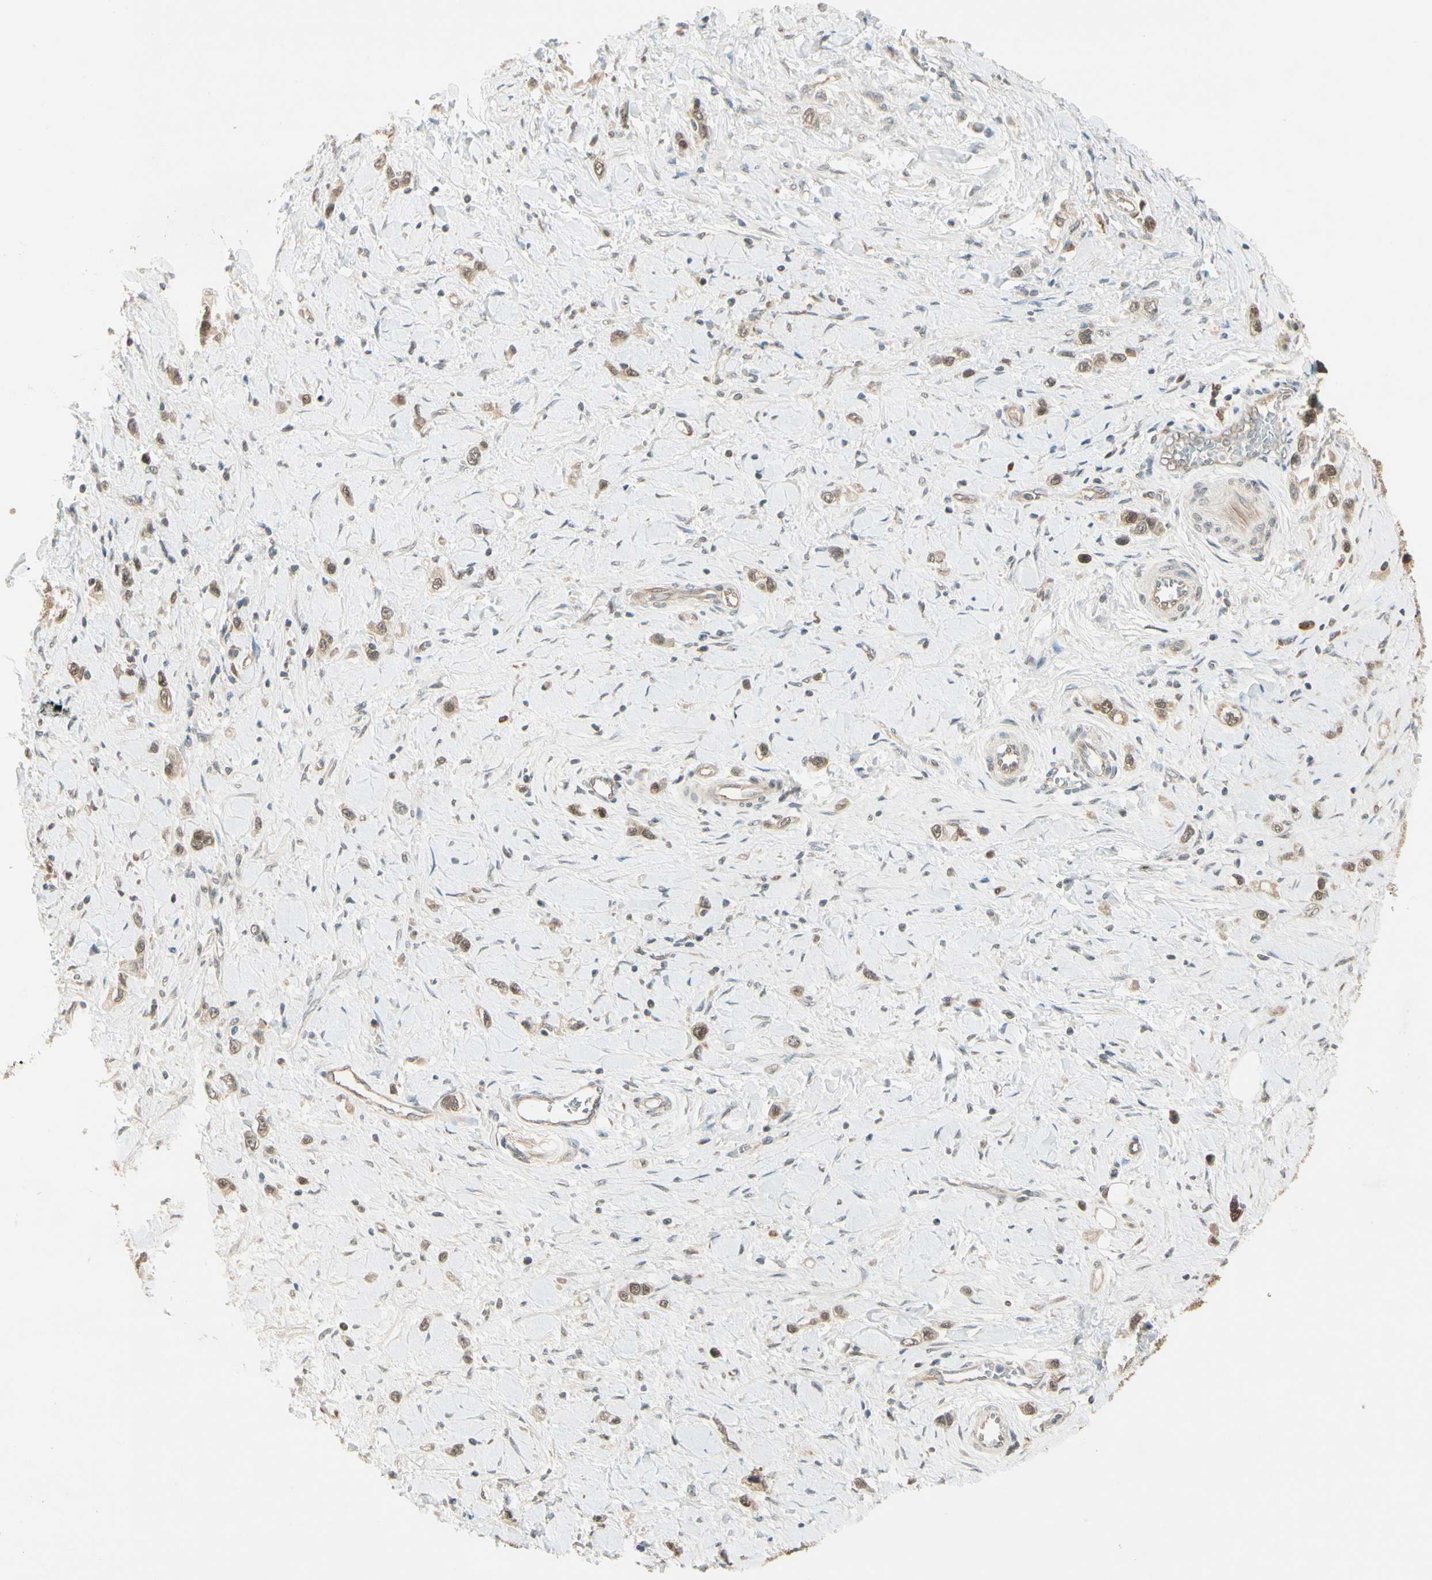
{"staining": {"intensity": "weak", "quantity": ">75%", "location": "cytoplasmic/membranous"}, "tissue": "stomach cancer", "cell_type": "Tumor cells", "image_type": "cancer", "snomed": [{"axis": "morphology", "description": "Normal tissue, NOS"}, {"axis": "morphology", "description": "Adenocarcinoma, NOS"}, {"axis": "topography", "description": "Stomach, upper"}, {"axis": "topography", "description": "Stomach"}], "caption": "DAB immunohistochemical staining of stomach cancer (adenocarcinoma) reveals weak cytoplasmic/membranous protein expression in about >75% of tumor cells. (Brightfield microscopy of DAB IHC at high magnification).", "gene": "IPO5", "patient": {"sex": "female", "age": 65}}